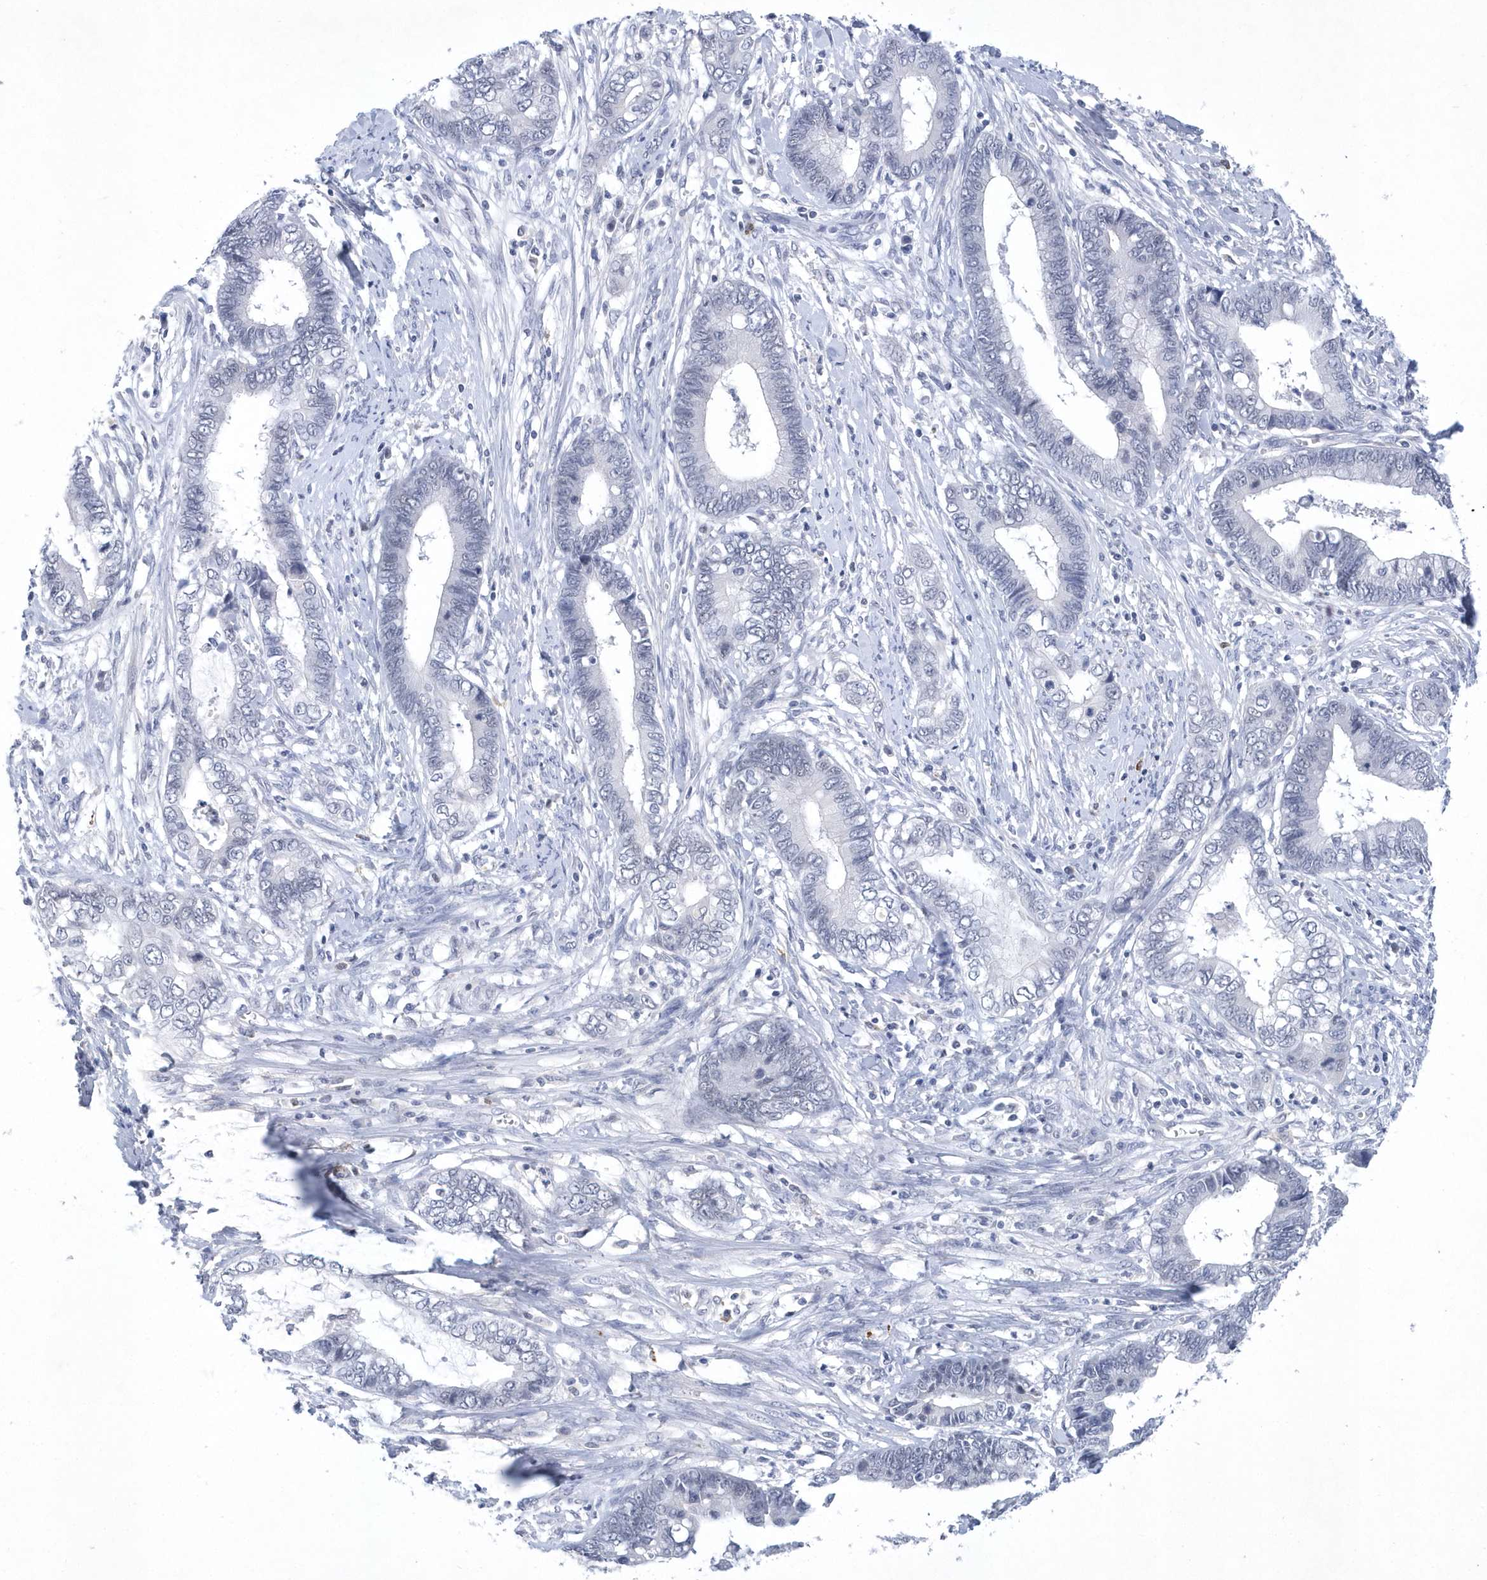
{"staining": {"intensity": "negative", "quantity": "none", "location": "none"}, "tissue": "cervical cancer", "cell_type": "Tumor cells", "image_type": "cancer", "snomed": [{"axis": "morphology", "description": "Adenocarcinoma, NOS"}, {"axis": "topography", "description": "Cervix"}], "caption": "Image shows no protein expression in tumor cells of cervical cancer (adenocarcinoma) tissue. (DAB (3,3'-diaminobenzidine) IHC visualized using brightfield microscopy, high magnification).", "gene": "SRGAP3", "patient": {"sex": "female", "age": 44}}